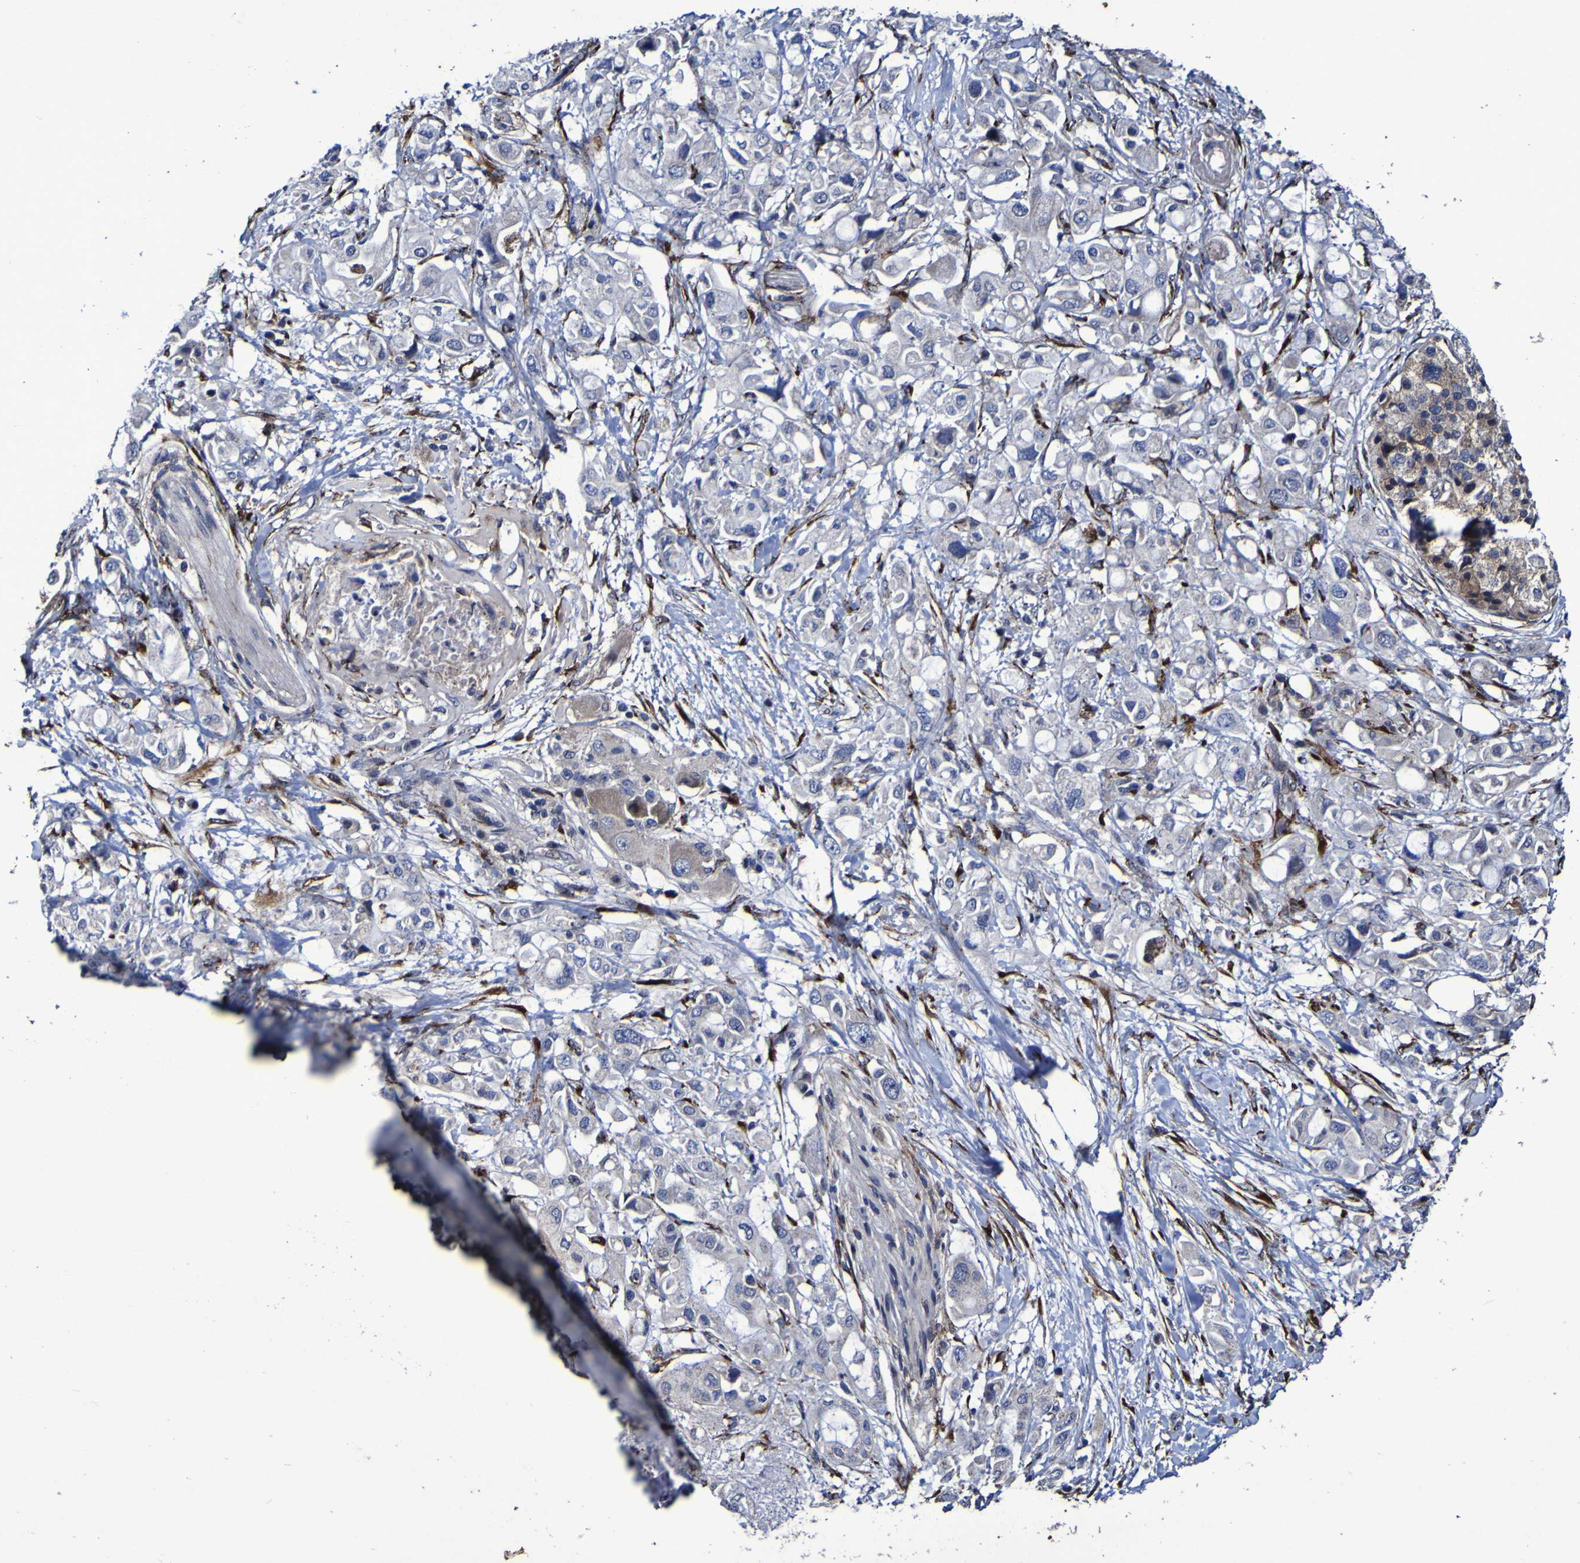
{"staining": {"intensity": "negative", "quantity": "none", "location": "none"}, "tissue": "pancreatic cancer", "cell_type": "Tumor cells", "image_type": "cancer", "snomed": [{"axis": "morphology", "description": "Adenocarcinoma, NOS"}, {"axis": "topography", "description": "Pancreas"}], "caption": "Tumor cells are negative for brown protein staining in pancreatic cancer.", "gene": "P3H1", "patient": {"sex": "female", "age": 56}}